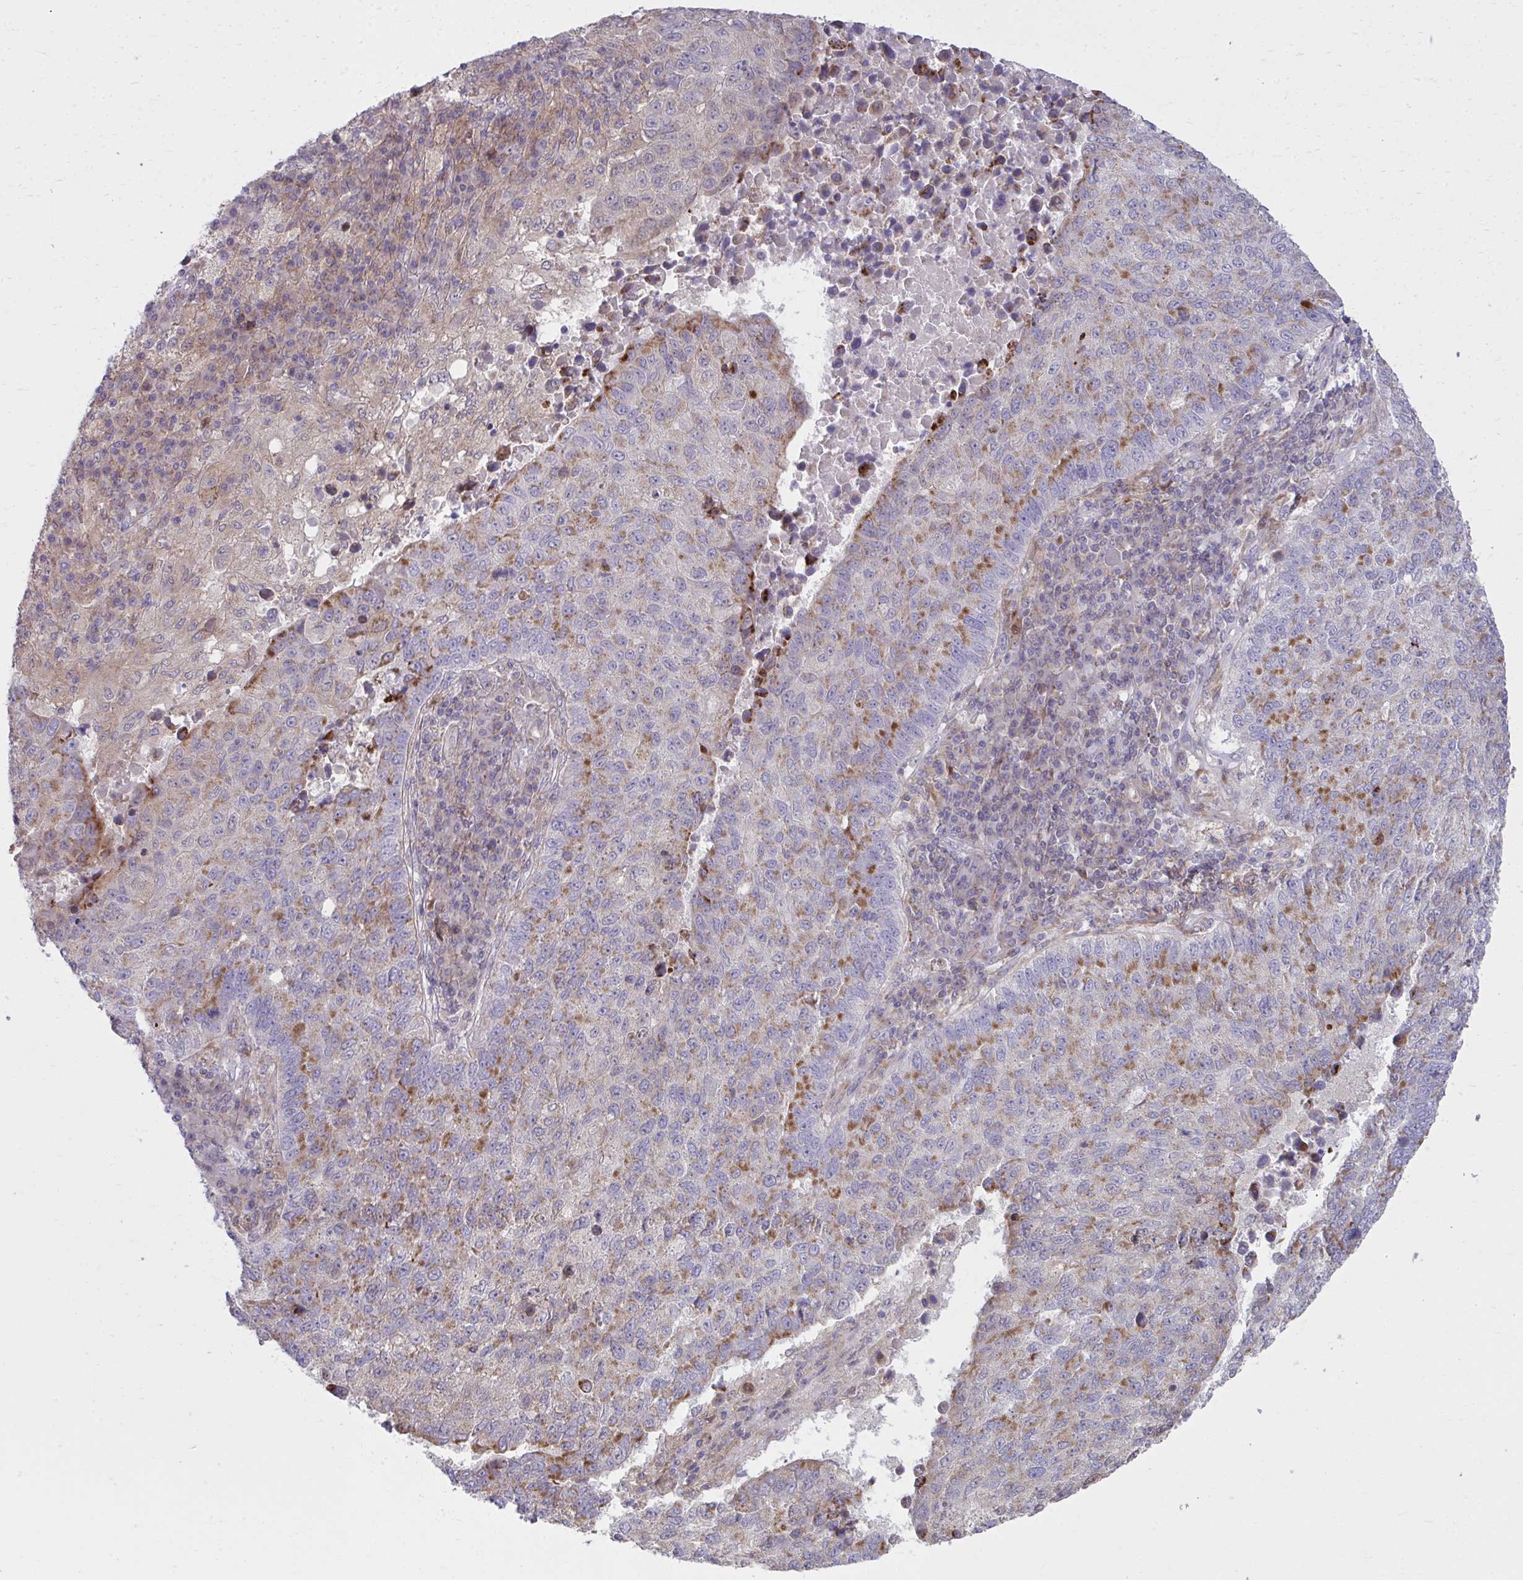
{"staining": {"intensity": "moderate", "quantity": "25%-75%", "location": "cytoplasmic/membranous"}, "tissue": "lung cancer", "cell_type": "Tumor cells", "image_type": "cancer", "snomed": [{"axis": "morphology", "description": "Squamous cell carcinoma, NOS"}, {"axis": "topography", "description": "Lung"}], "caption": "The immunohistochemical stain labels moderate cytoplasmic/membranous positivity in tumor cells of lung cancer tissue.", "gene": "C16orf54", "patient": {"sex": "male", "age": 73}}